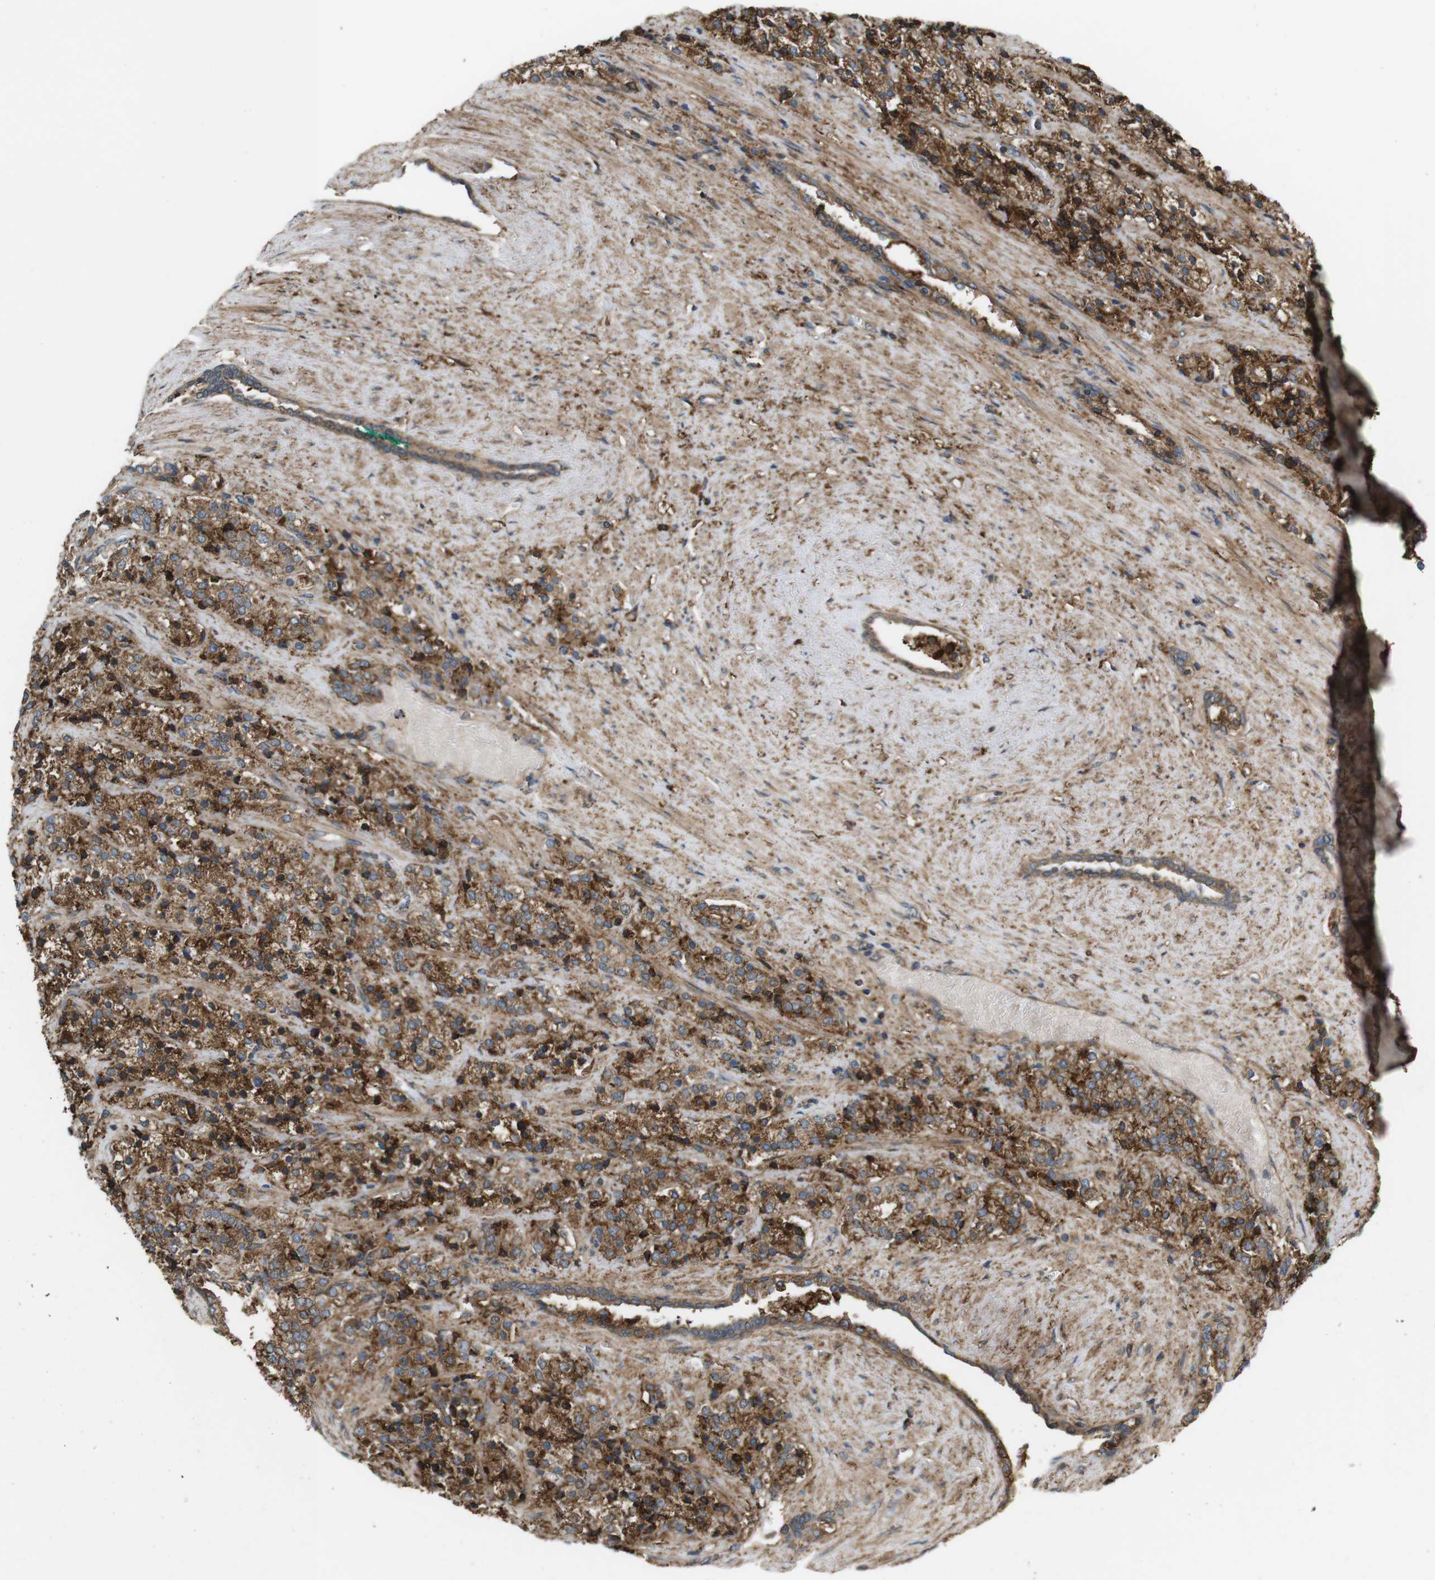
{"staining": {"intensity": "strong", "quantity": ">75%", "location": "cytoplasmic/membranous"}, "tissue": "prostate cancer", "cell_type": "Tumor cells", "image_type": "cancer", "snomed": [{"axis": "morphology", "description": "Adenocarcinoma, High grade"}, {"axis": "topography", "description": "Prostate"}], "caption": "Prostate adenocarcinoma (high-grade) tissue exhibits strong cytoplasmic/membranous staining in about >75% of tumor cells Nuclei are stained in blue.", "gene": "DDAH2", "patient": {"sex": "male", "age": 71}}